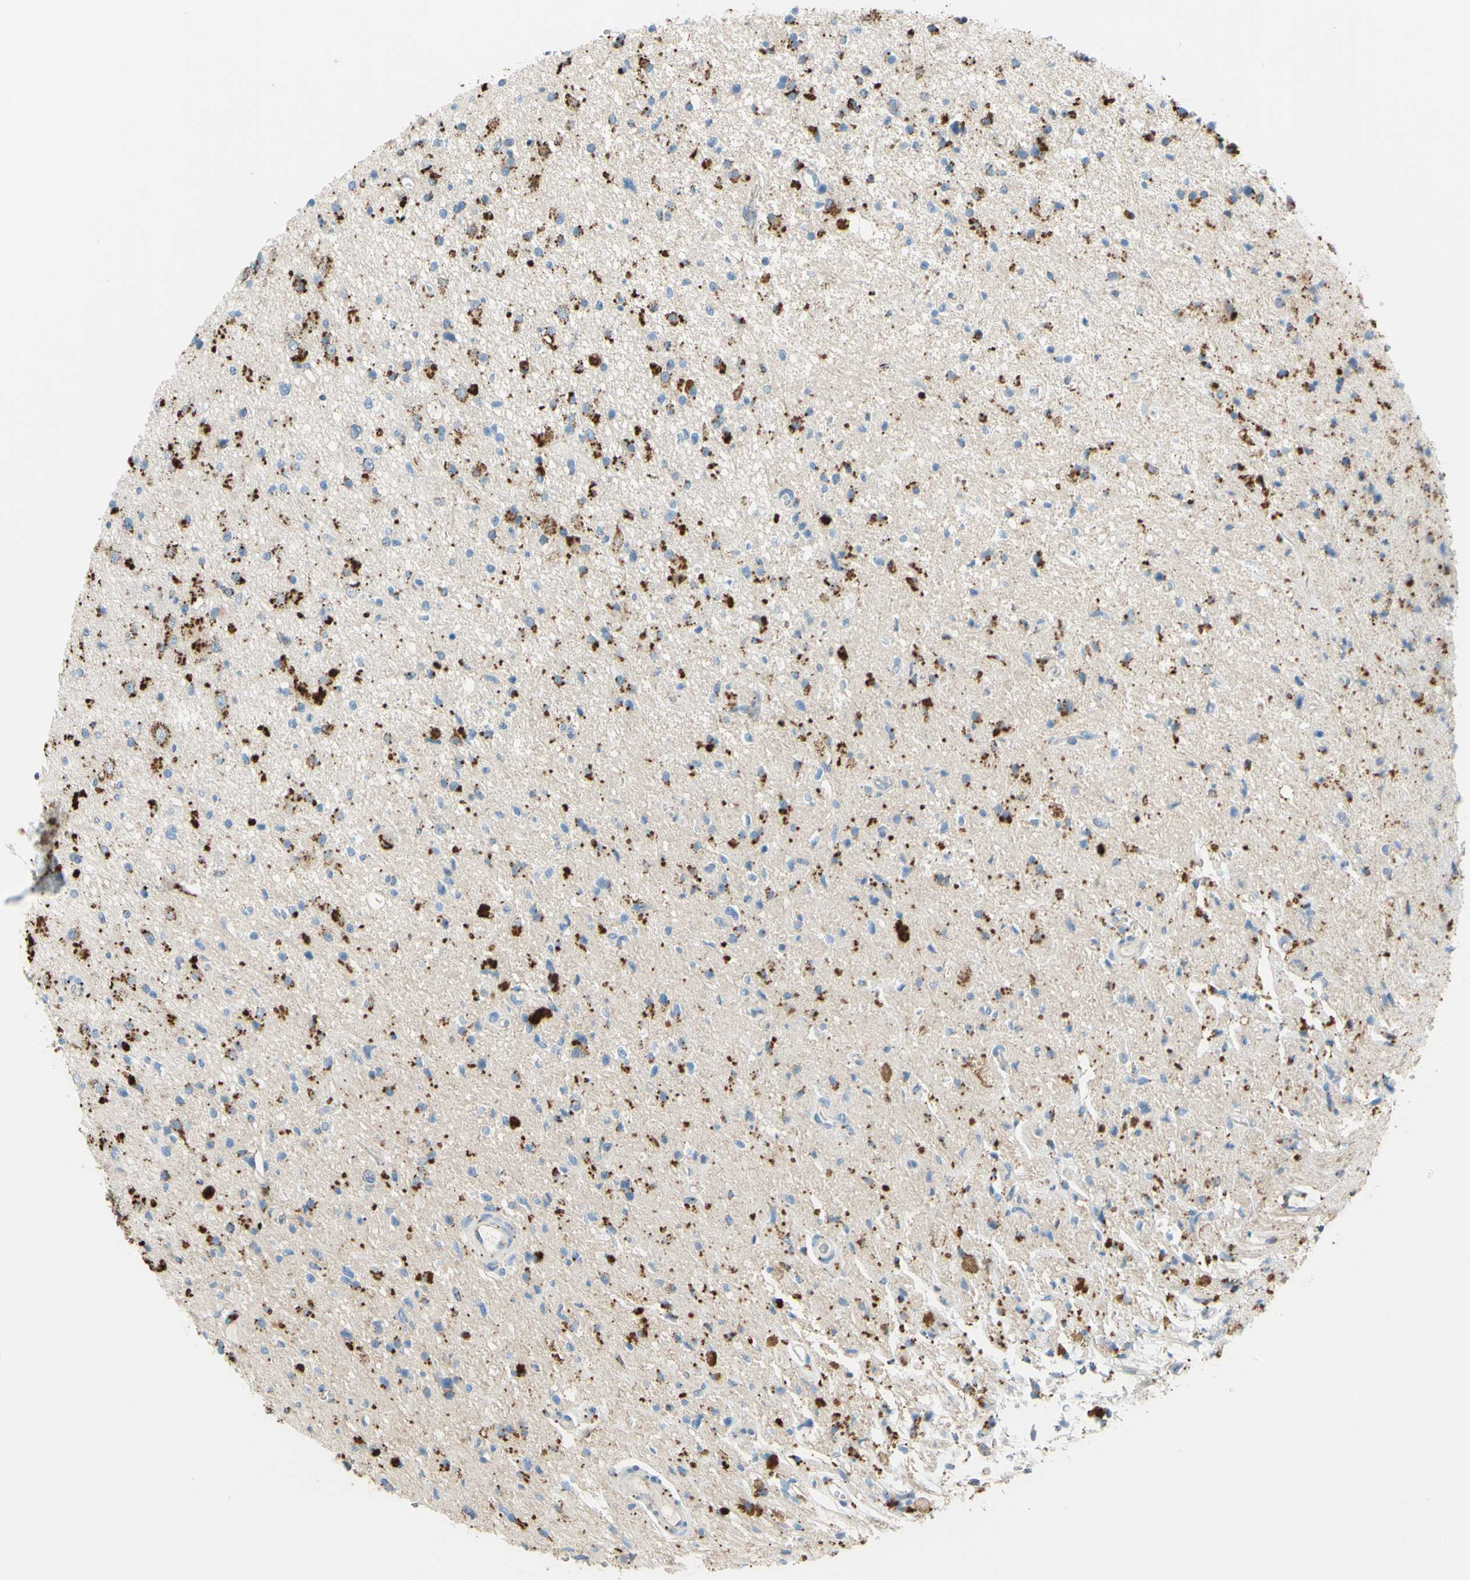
{"staining": {"intensity": "strong", "quantity": ">75%", "location": "cytoplasmic/membranous"}, "tissue": "glioma", "cell_type": "Tumor cells", "image_type": "cancer", "snomed": [{"axis": "morphology", "description": "Glioma, malignant, High grade"}, {"axis": "topography", "description": "Brain"}], "caption": "An immunohistochemistry histopathology image of tumor tissue is shown. Protein staining in brown highlights strong cytoplasmic/membranous positivity in glioma within tumor cells. (DAB (3,3'-diaminobenzidine) IHC, brown staining for protein, blue staining for nuclei).", "gene": "CTSD", "patient": {"sex": "male", "age": 33}}